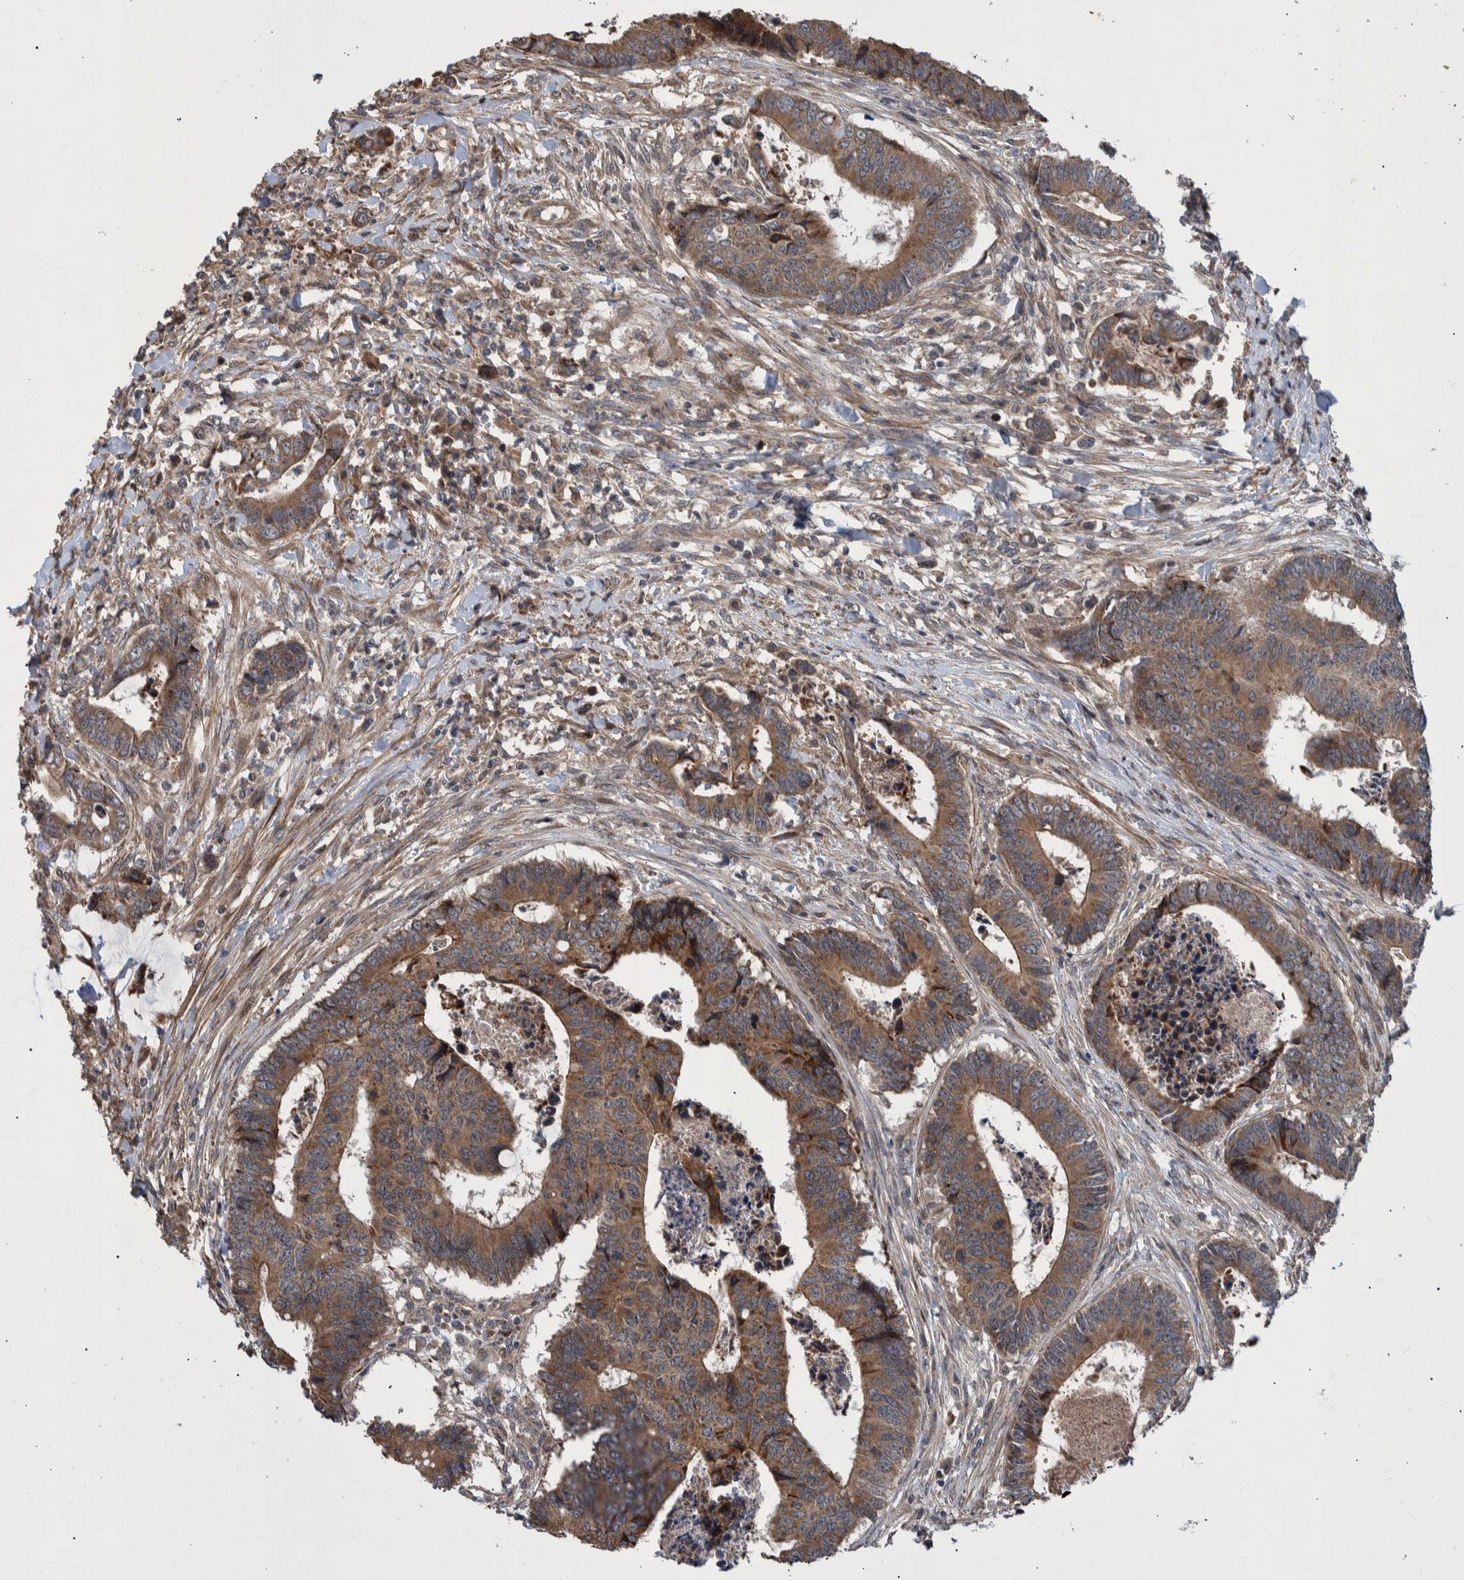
{"staining": {"intensity": "moderate", "quantity": ">75%", "location": "cytoplasmic/membranous"}, "tissue": "colorectal cancer", "cell_type": "Tumor cells", "image_type": "cancer", "snomed": [{"axis": "morphology", "description": "Adenocarcinoma, NOS"}, {"axis": "topography", "description": "Rectum"}], "caption": "Protein expression analysis of colorectal cancer displays moderate cytoplasmic/membranous expression in about >75% of tumor cells. (Stains: DAB (3,3'-diaminobenzidine) in brown, nuclei in blue, Microscopy: brightfield microscopy at high magnification).", "gene": "B3GNTL1", "patient": {"sex": "male", "age": 84}}